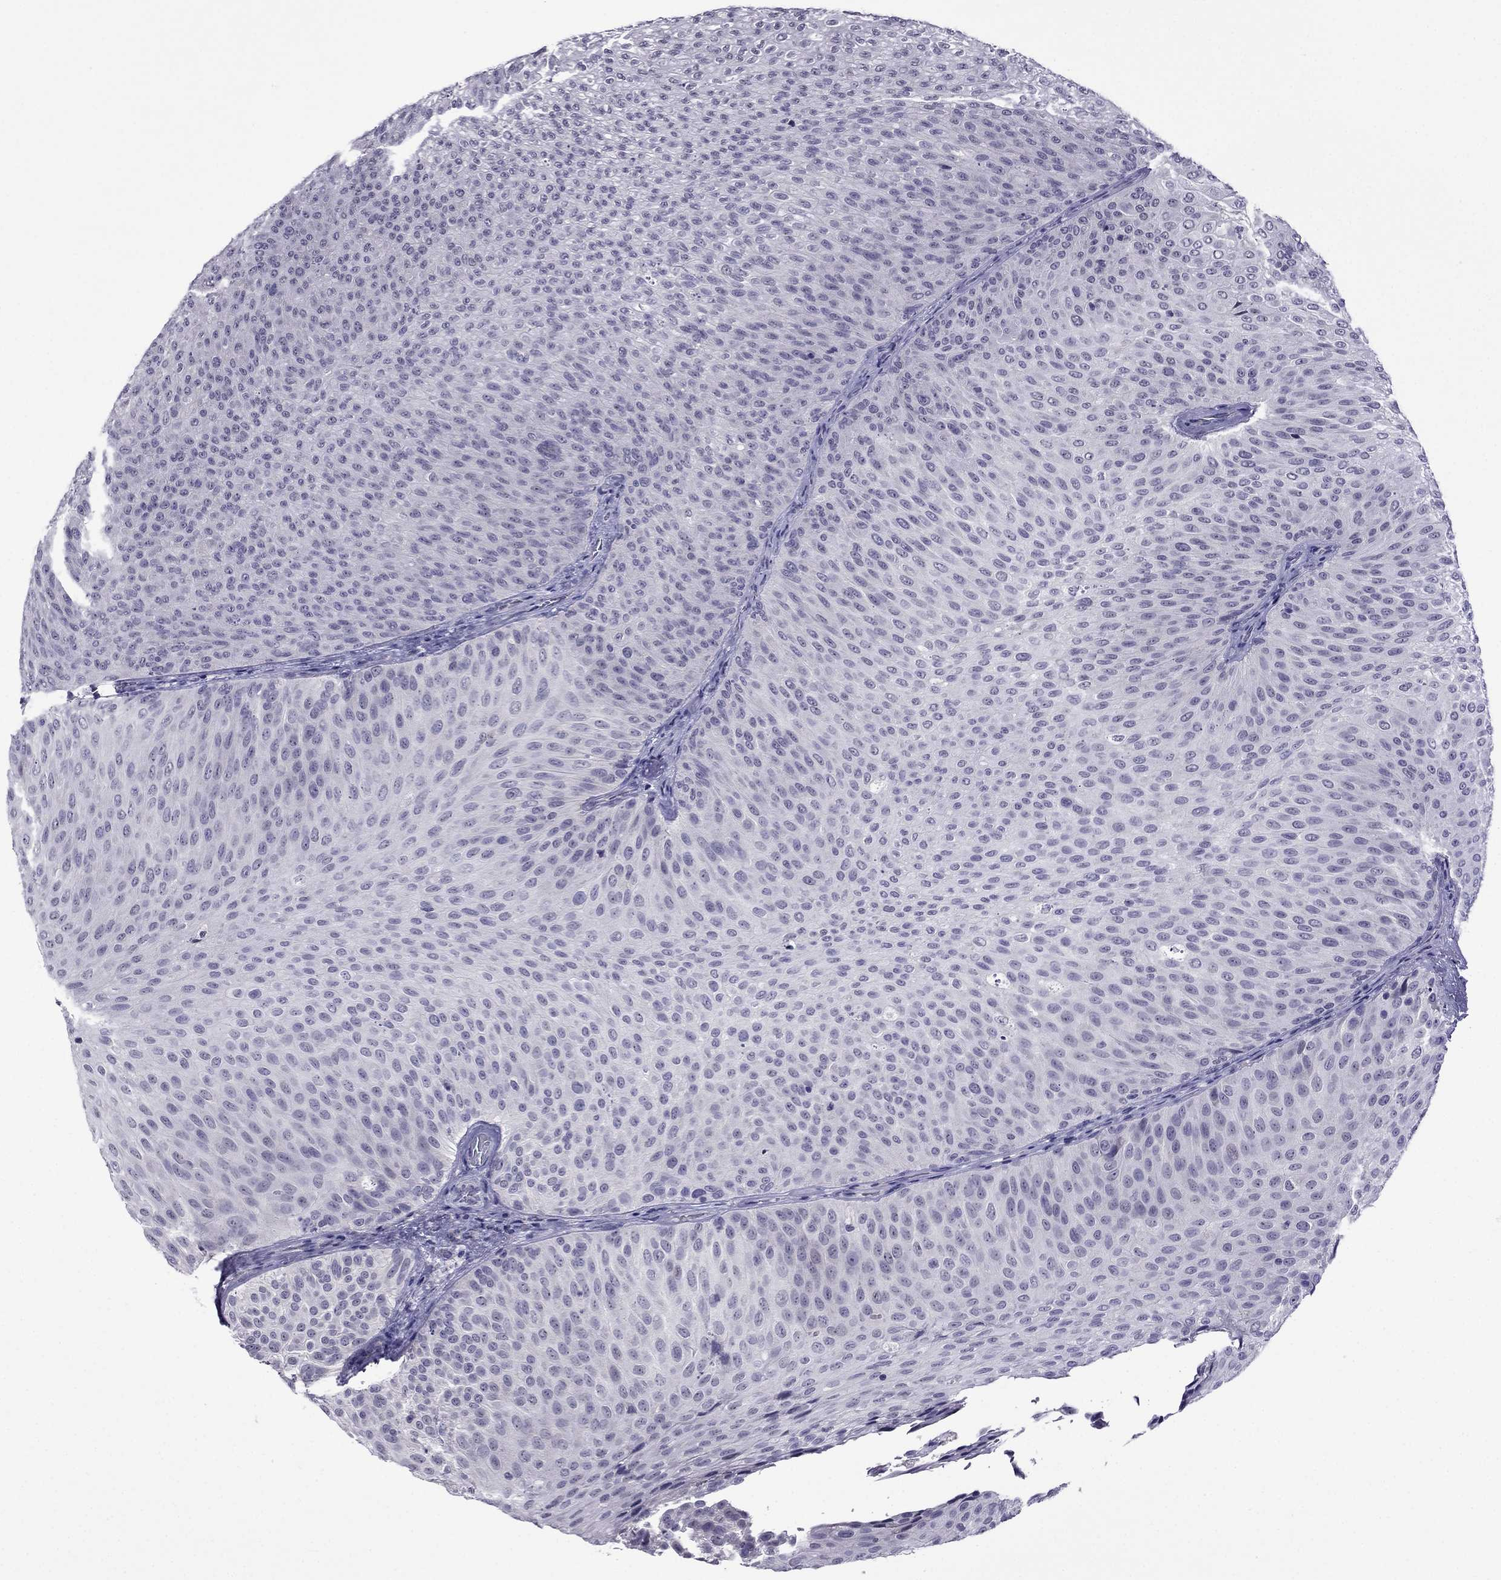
{"staining": {"intensity": "negative", "quantity": "none", "location": "none"}, "tissue": "urothelial cancer", "cell_type": "Tumor cells", "image_type": "cancer", "snomed": [{"axis": "morphology", "description": "Urothelial carcinoma, Low grade"}, {"axis": "topography", "description": "Urinary bladder"}], "caption": "Urothelial cancer stained for a protein using immunohistochemistry (IHC) displays no expression tumor cells.", "gene": "SPTBN4", "patient": {"sex": "male", "age": 78}}